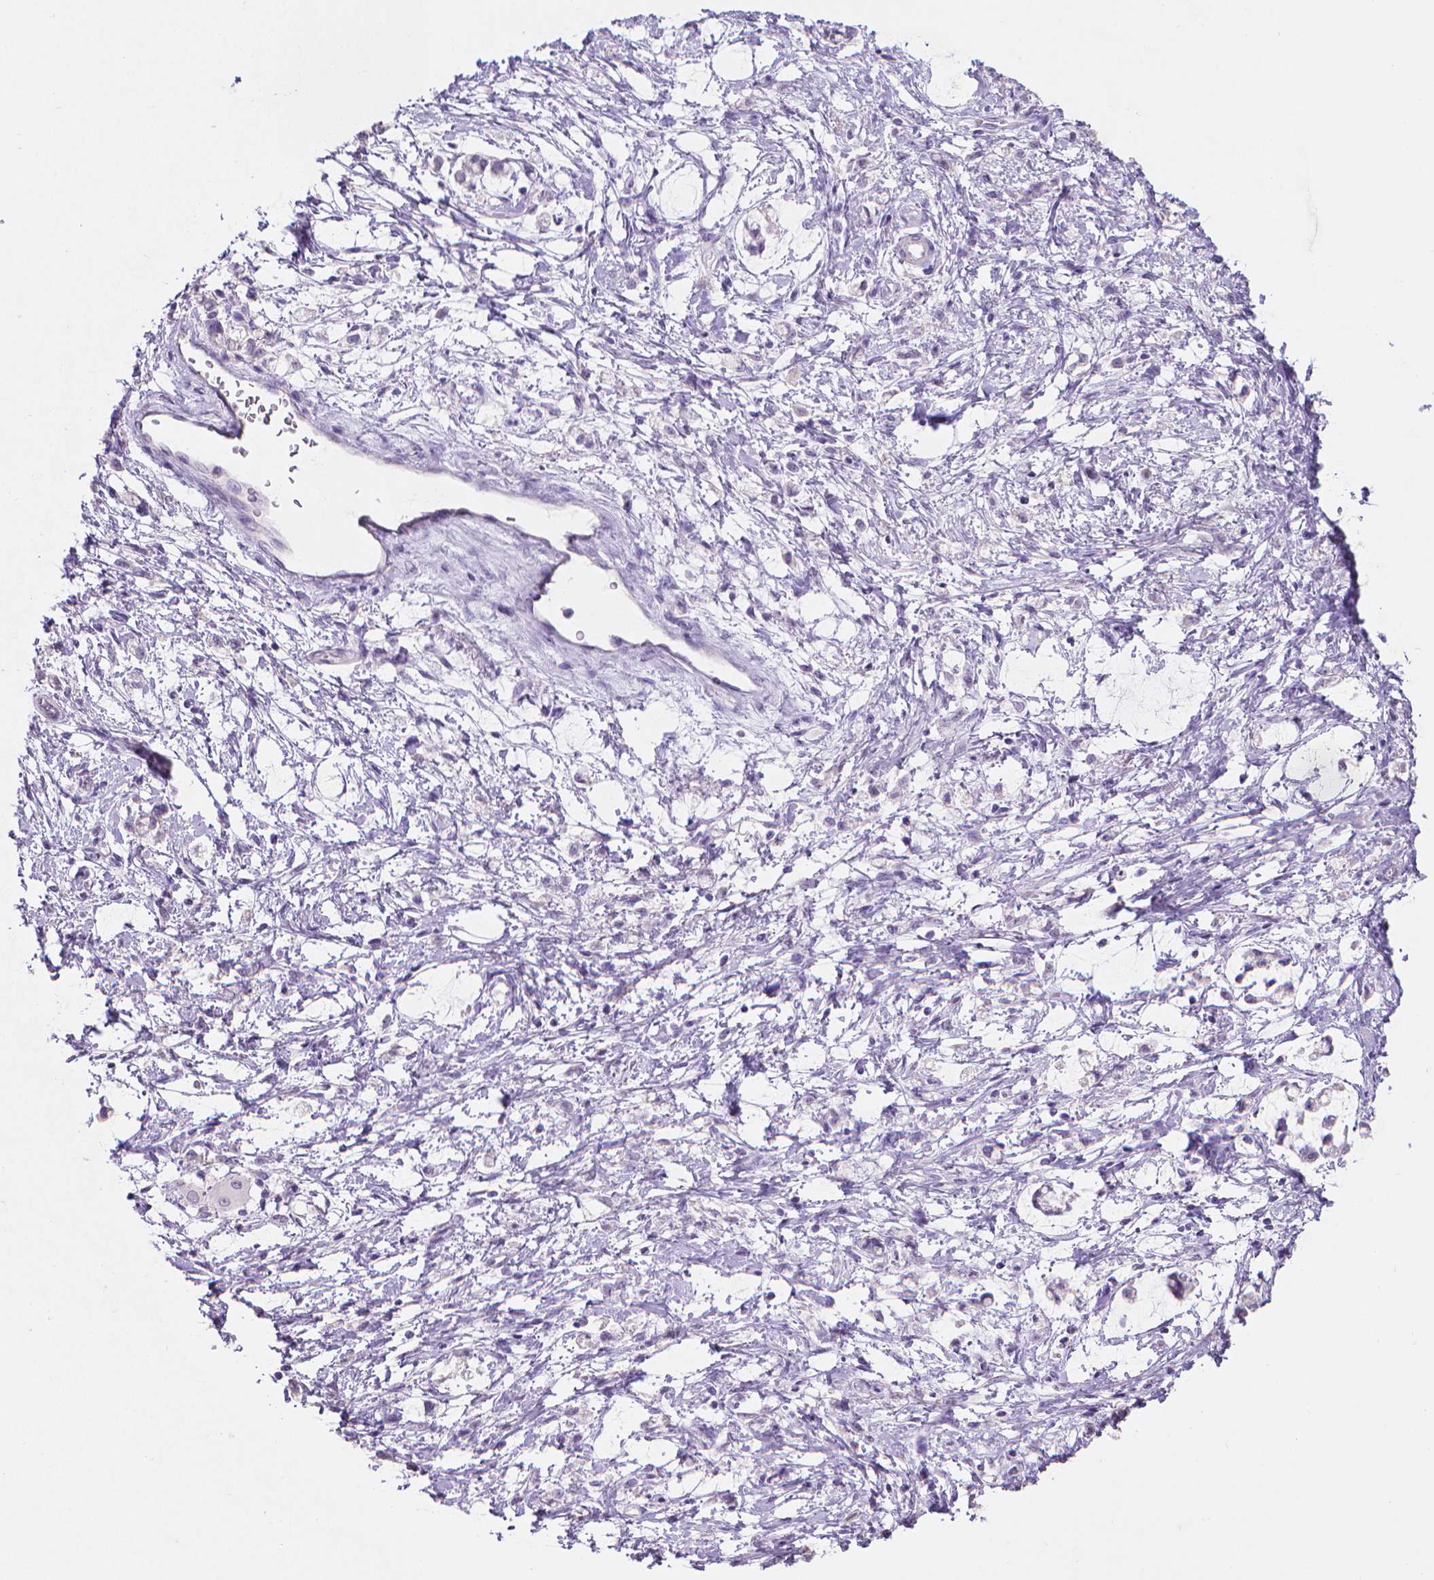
{"staining": {"intensity": "negative", "quantity": "none", "location": "none"}, "tissue": "stomach cancer", "cell_type": "Tumor cells", "image_type": "cancer", "snomed": [{"axis": "morphology", "description": "Adenocarcinoma, NOS"}, {"axis": "topography", "description": "Stomach"}], "caption": "Immunohistochemical staining of stomach cancer (adenocarcinoma) exhibits no significant positivity in tumor cells.", "gene": "TNNI2", "patient": {"sex": "female", "age": 60}}